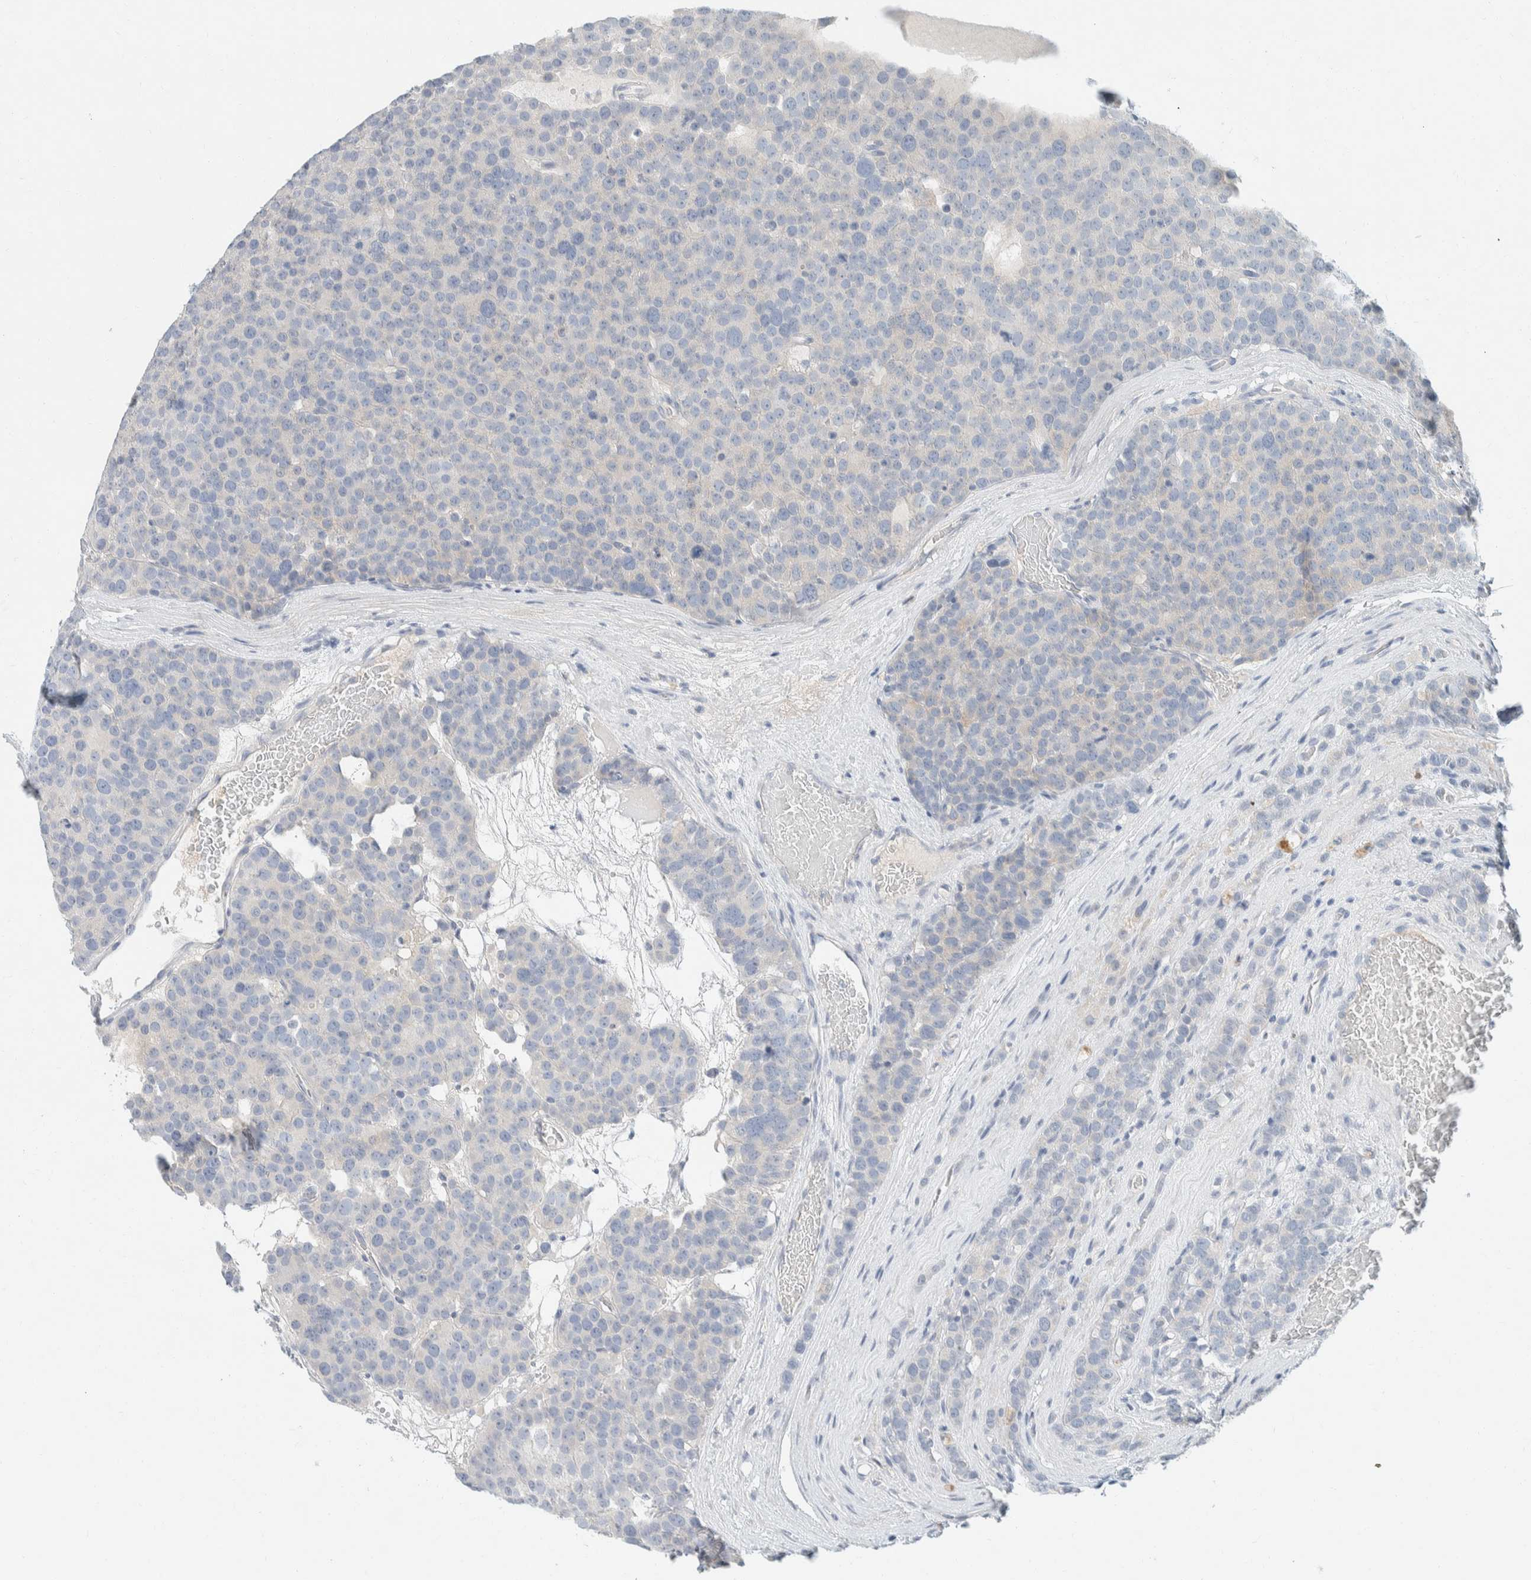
{"staining": {"intensity": "negative", "quantity": "none", "location": "none"}, "tissue": "testis cancer", "cell_type": "Tumor cells", "image_type": "cancer", "snomed": [{"axis": "morphology", "description": "Seminoma, NOS"}, {"axis": "topography", "description": "Testis"}], "caption": "Seminoma (testis) was stained to show a protein in brown. There is no significant expression in tumor cells.", "gene": "ALOX12B", "patient": {"sex": "male", "age": 71}}